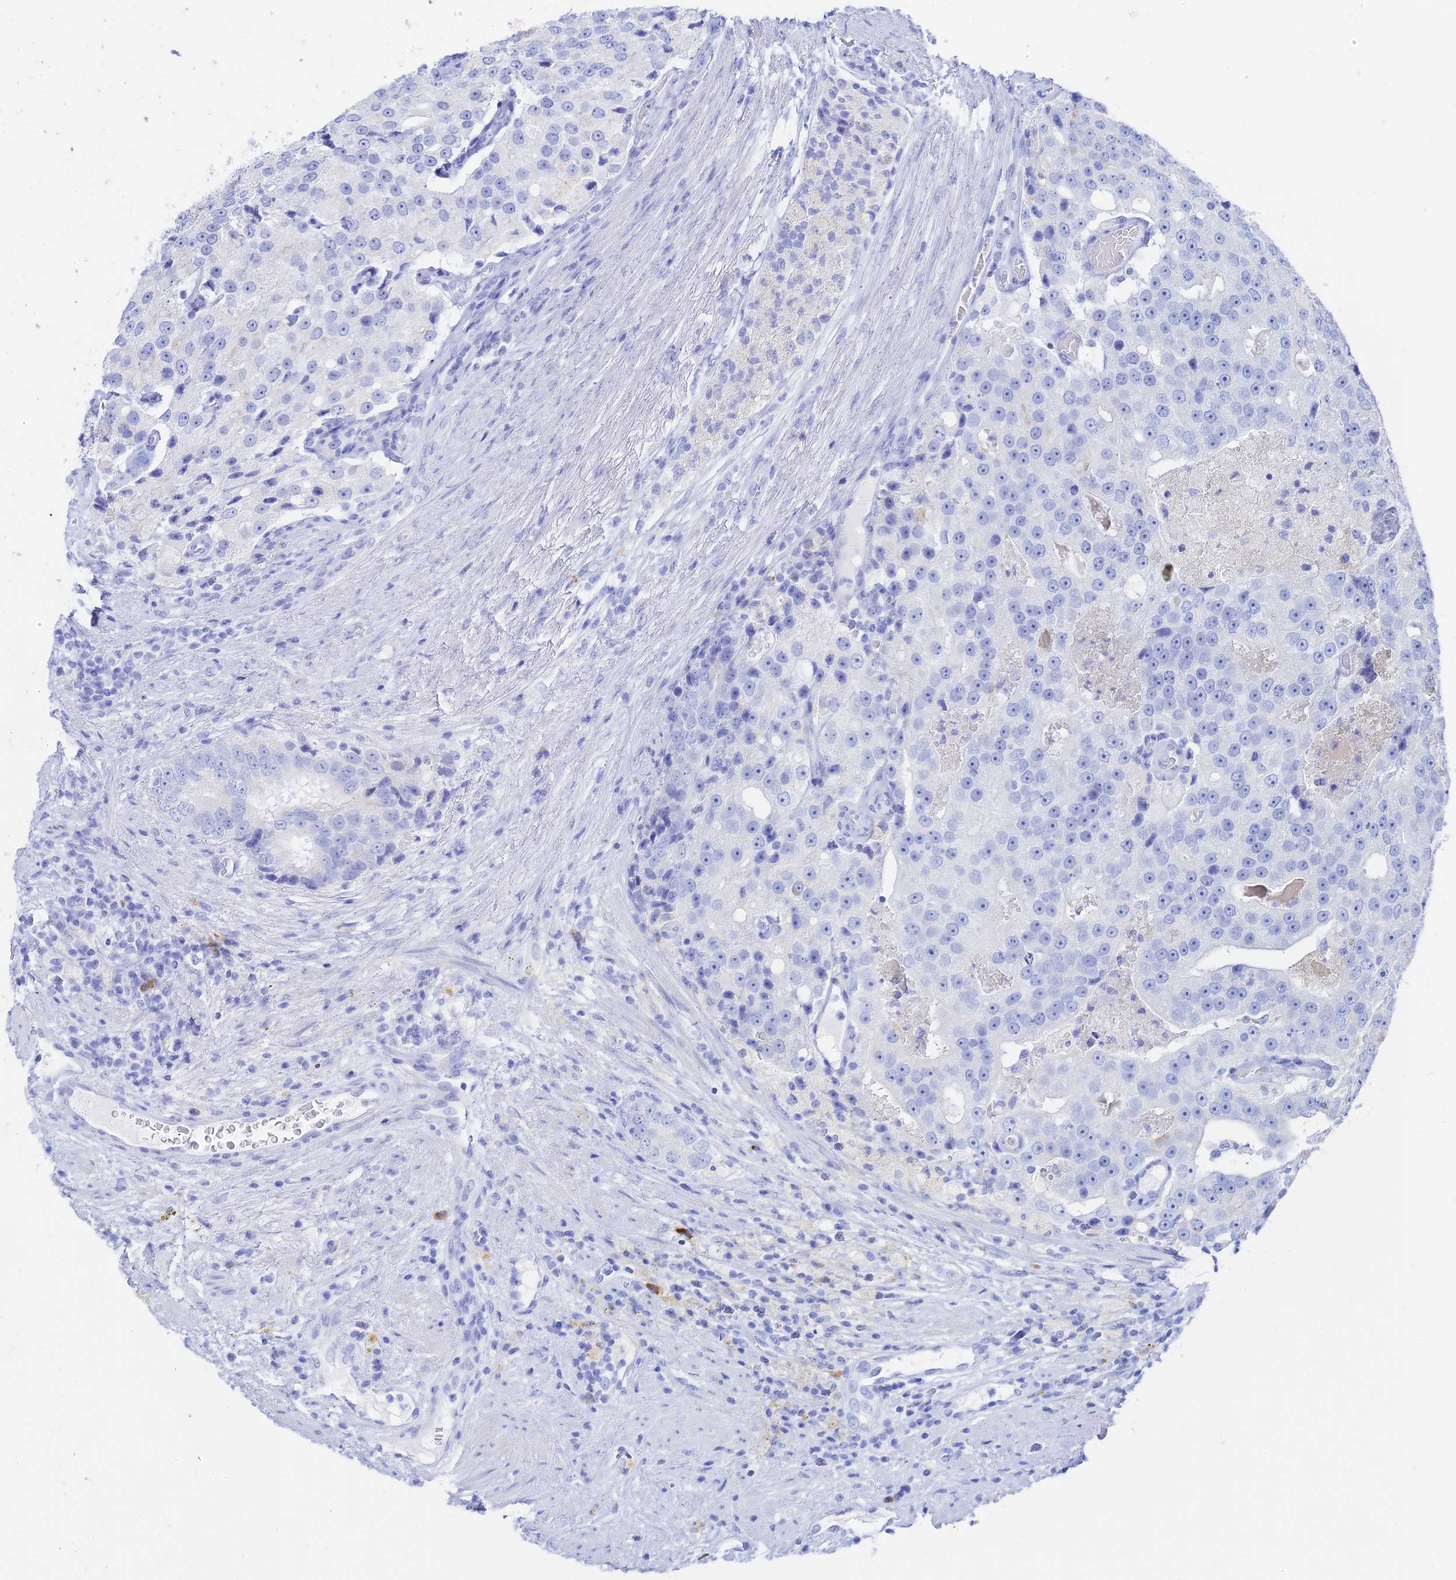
{"staining": {"intensity": "negative", "quantity": "none", "location": "none"}, "tissue": "prostate cancer", "cell_type": "Tumor cells", "image_type": "cancer", "snomed": [{"axis": "morphology", "description": "Adenocarcinoma, High grade"}, {"axis": "topography", "description": "Prostate"}], "caption": "Tumor cells show no significant protein staining in prostate cancer. (Stains: DAB immunohistochemistry with hematoxylin counter stain, Microscopy: brightfield microscopy at high magnification).", "gene": "CEP152", "patient": {"sex": "male", "age": 70}}